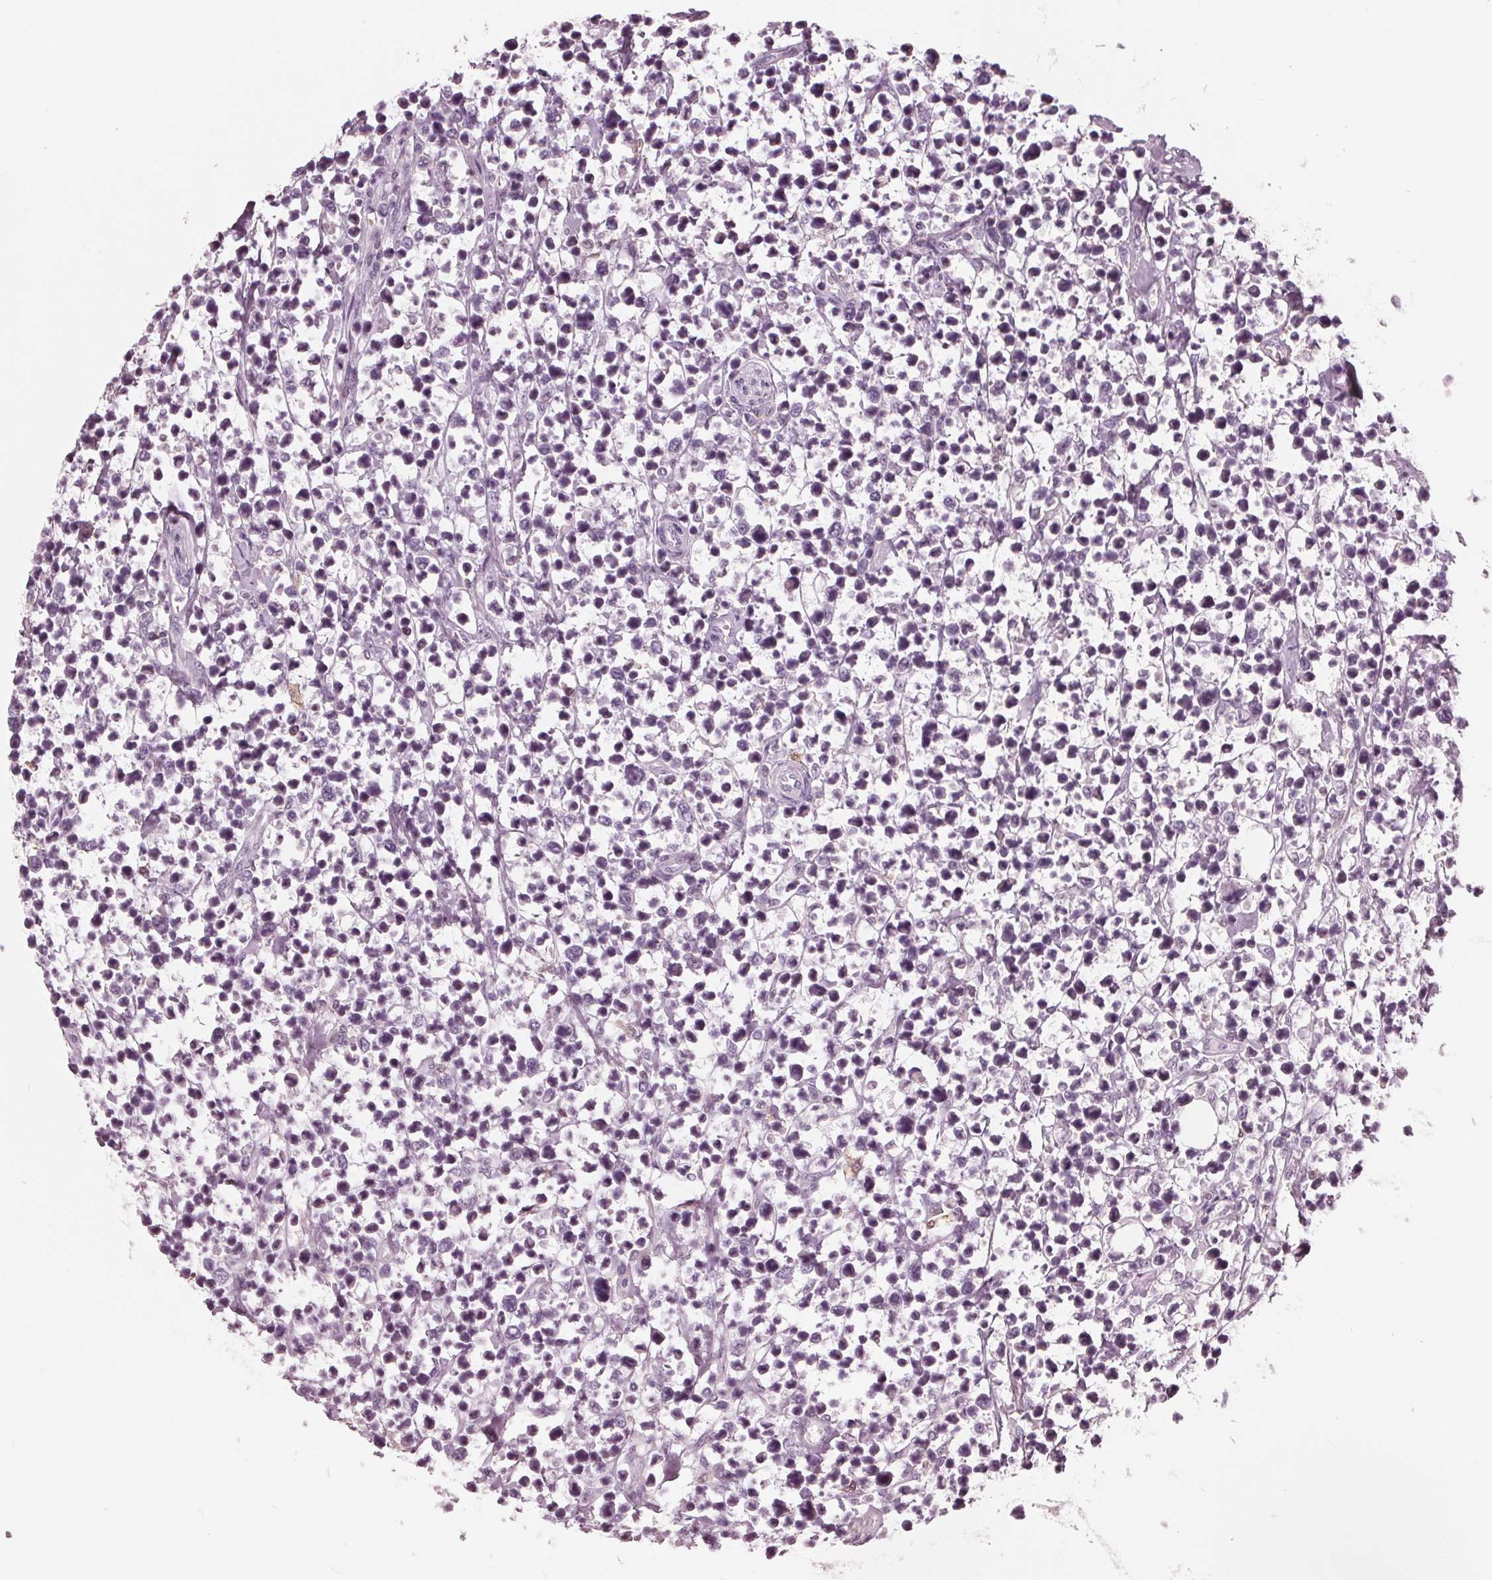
{"staining": {"intensity": "negative", "quantity": "none", "location": "none"}, "tissue": "lymphoma", "cell_type": "Tumor cells", "image_type": "cancer", "snomed": [{"axis": "morphology", "description": "Malignant lymphoma, non-Hodgkin's type, High grade"}, {"axis": "topography", "description": "Soft tissue"}], "caption": "Tumor cells are negative for protein expression in human lymphoma.", "gene": "ING3", "patient": {"sex": "female", "age": 56}}